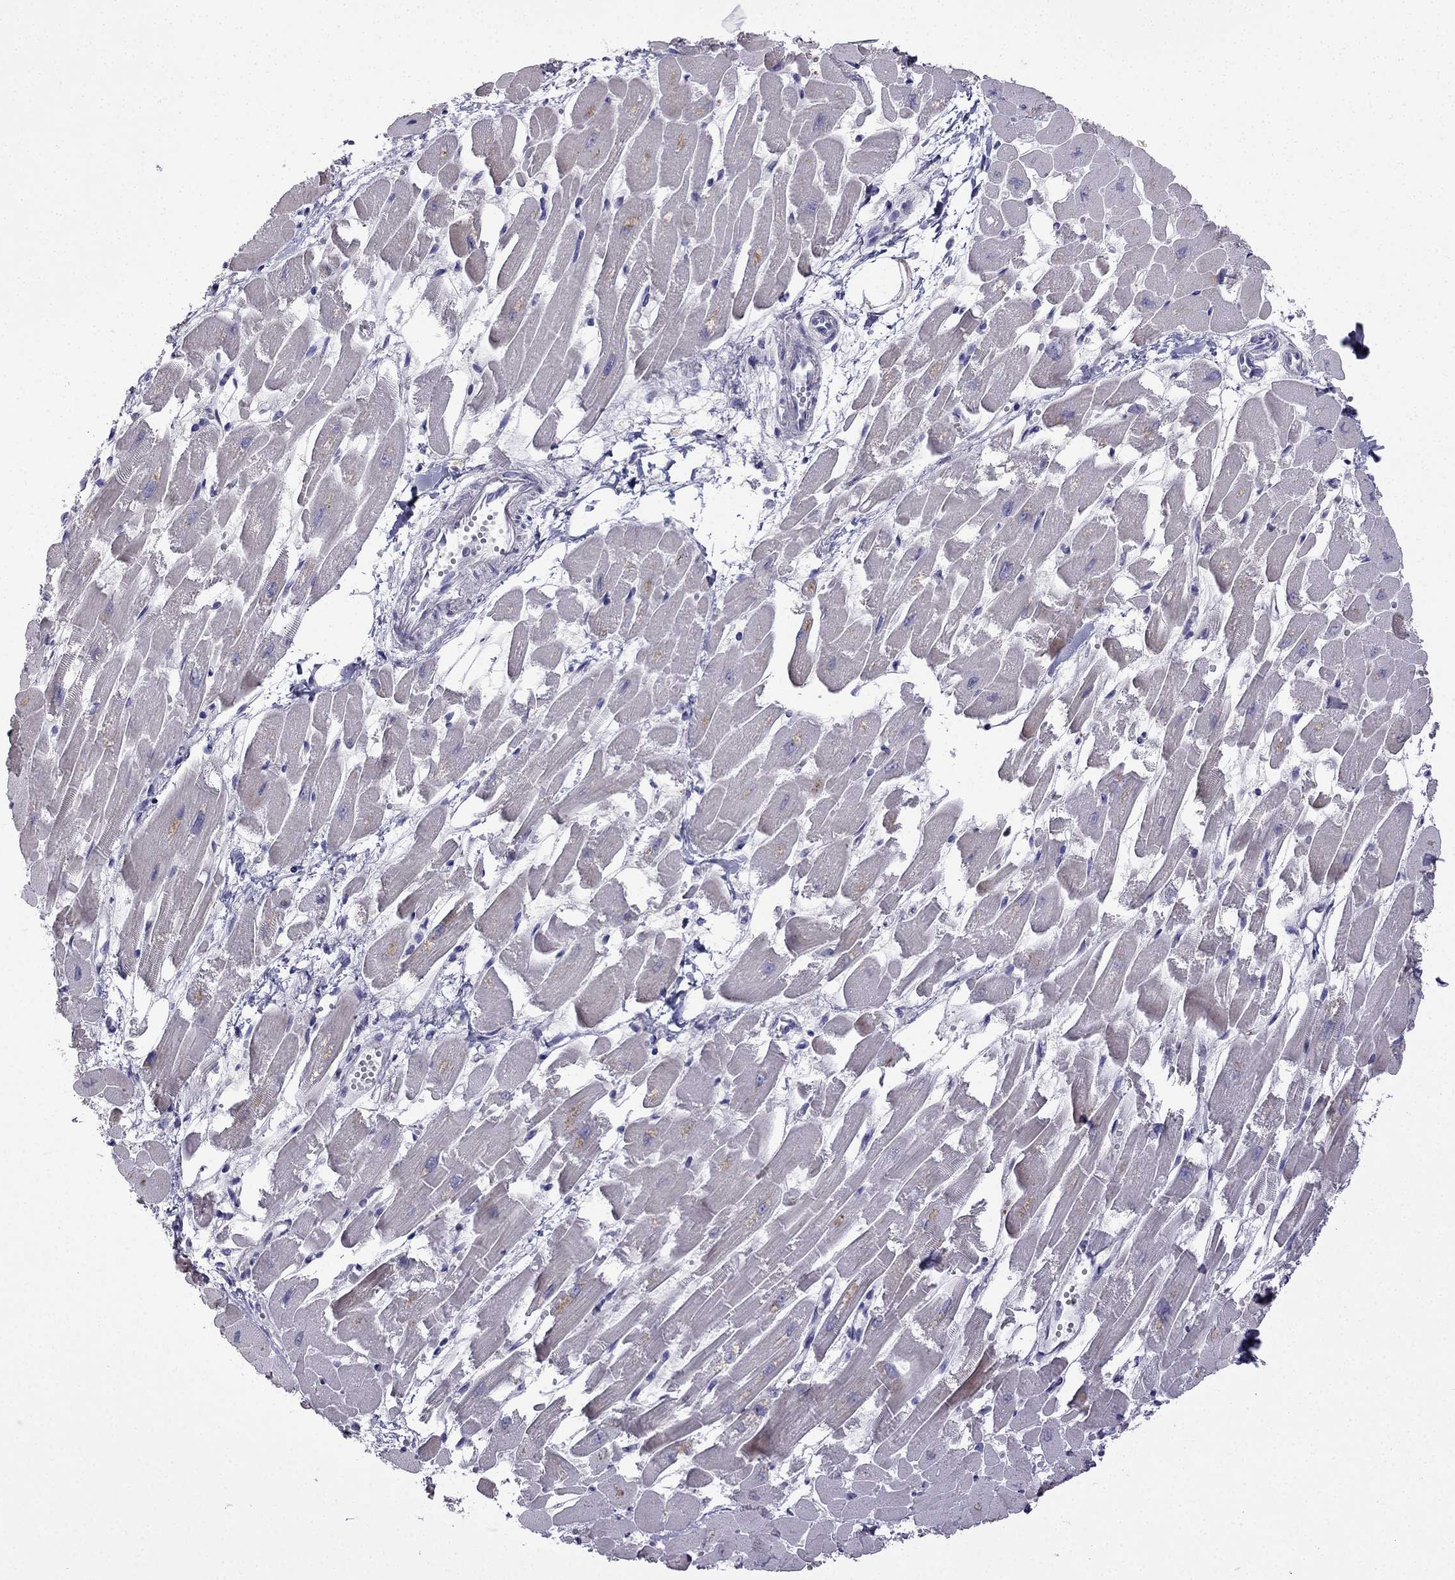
{"staining": {"intensity": "negative", "quantity": "none", "location": "none"}, "tissue": "heart muscle", "cell_type": "Cardiomyocytes", "image_type": "normal", "snomed": [{"axis": "morphology", "description": "Normal tissue, NOS"}, {"axis": "topography", "description": "Heart"}], "caption": "Immunohistochemical staining of unremarkable heart muscle shows no significant staining in cardiomyocytes. (DAB immunohistochemistry (IHC), high magnification).", "gene": "UHRF1", "patient": {"sex": "female", "age": 52}}